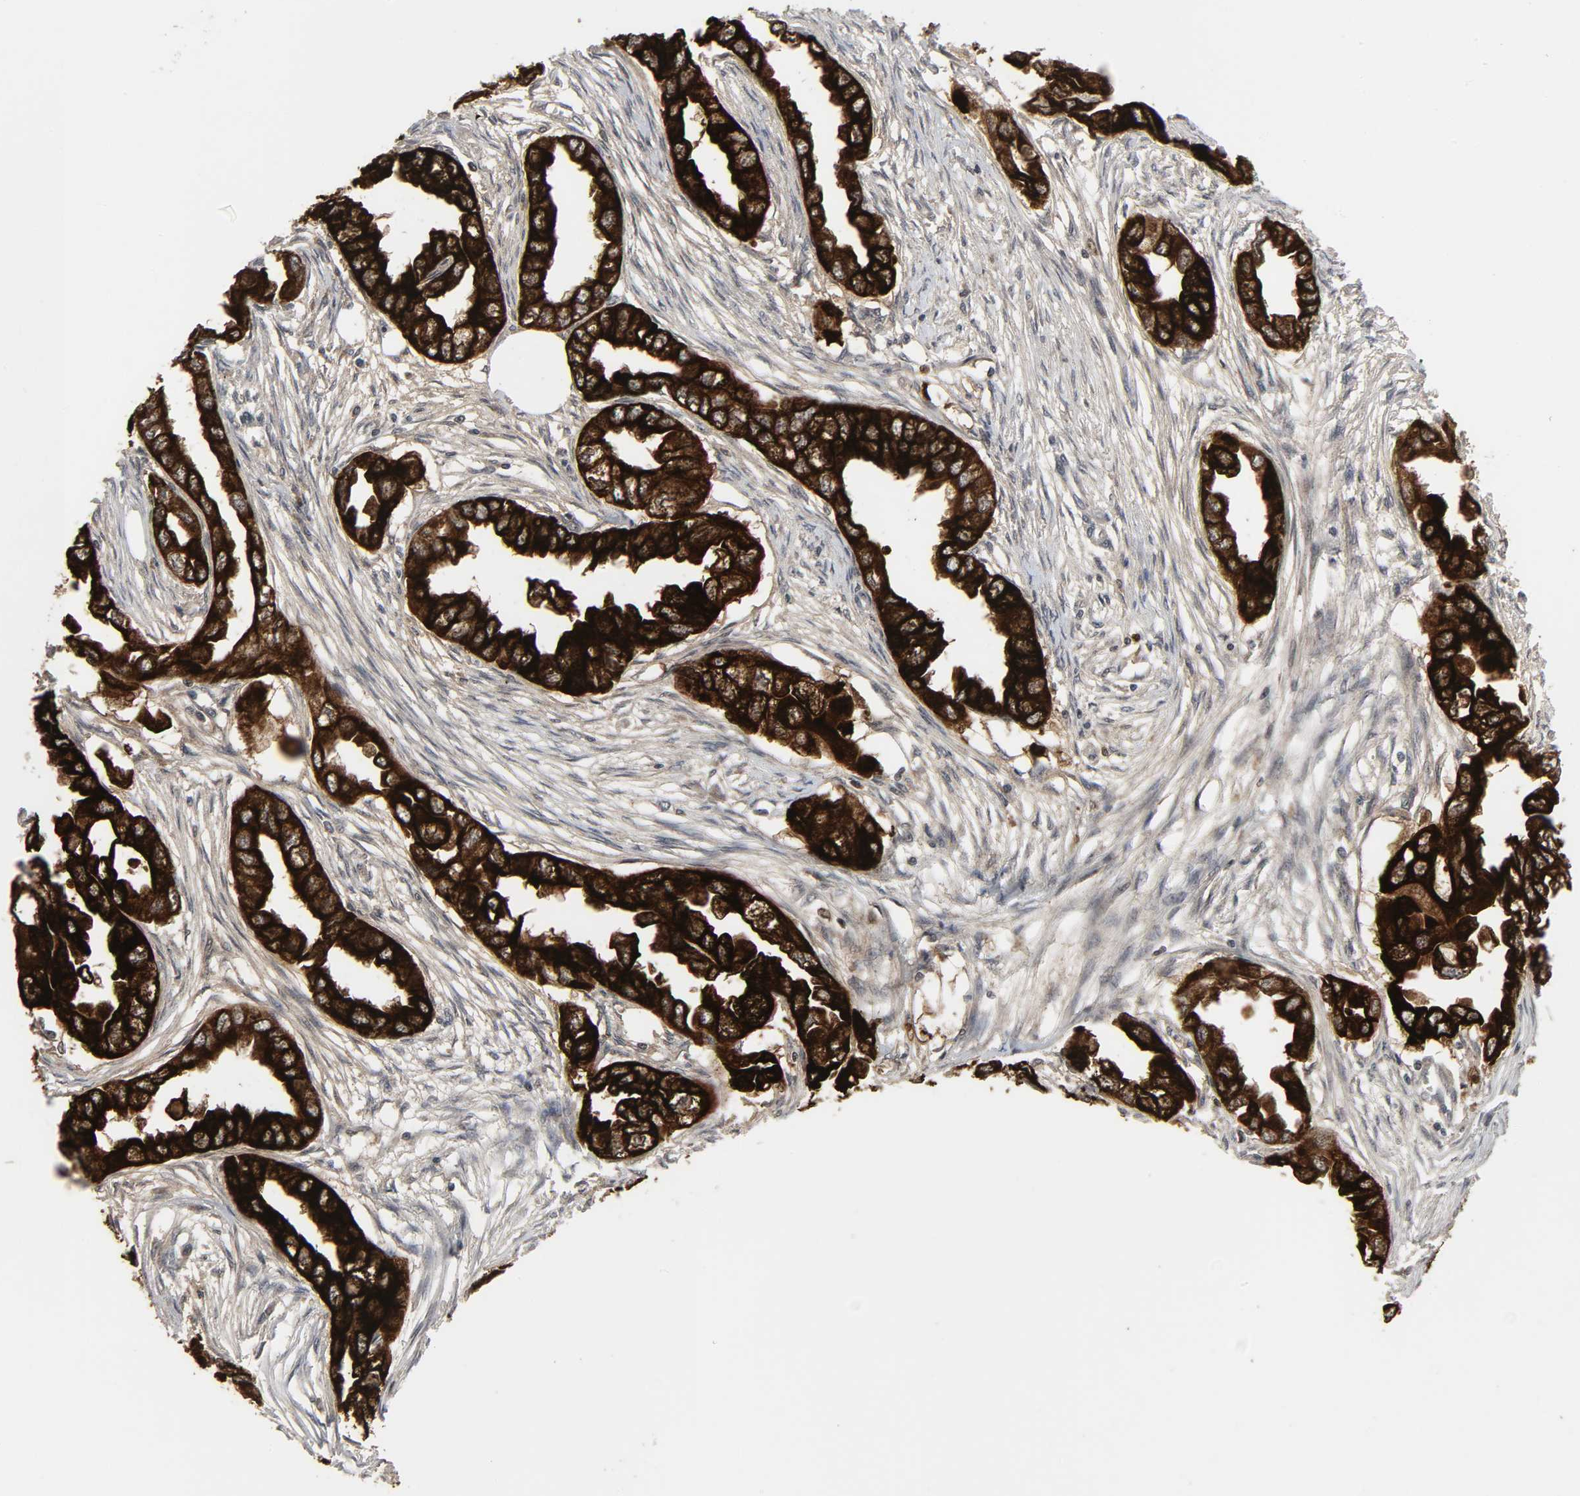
{"staining": {"intensity": "strong", "quantity": ">75%", "location": "cytoplasmic/membranous"}, "tissue": "endometrial cancer", "cell_type": "Tumor cells", "image_type": "cancer", "snomed": [{"axis": "morphology", "description": "Adenocarcinoma, NOS"}, {"axis": "topography", "description": "Endometrium"}], "caption": "Endometrial adenocarcinoma was stained to show a protein in brown. There is high levels of strong cytoplasmic/membranous staining in approximately >75% of tumor cells.", "gene": "MUC1", "patient": {"sex": "female", "age": 67}}